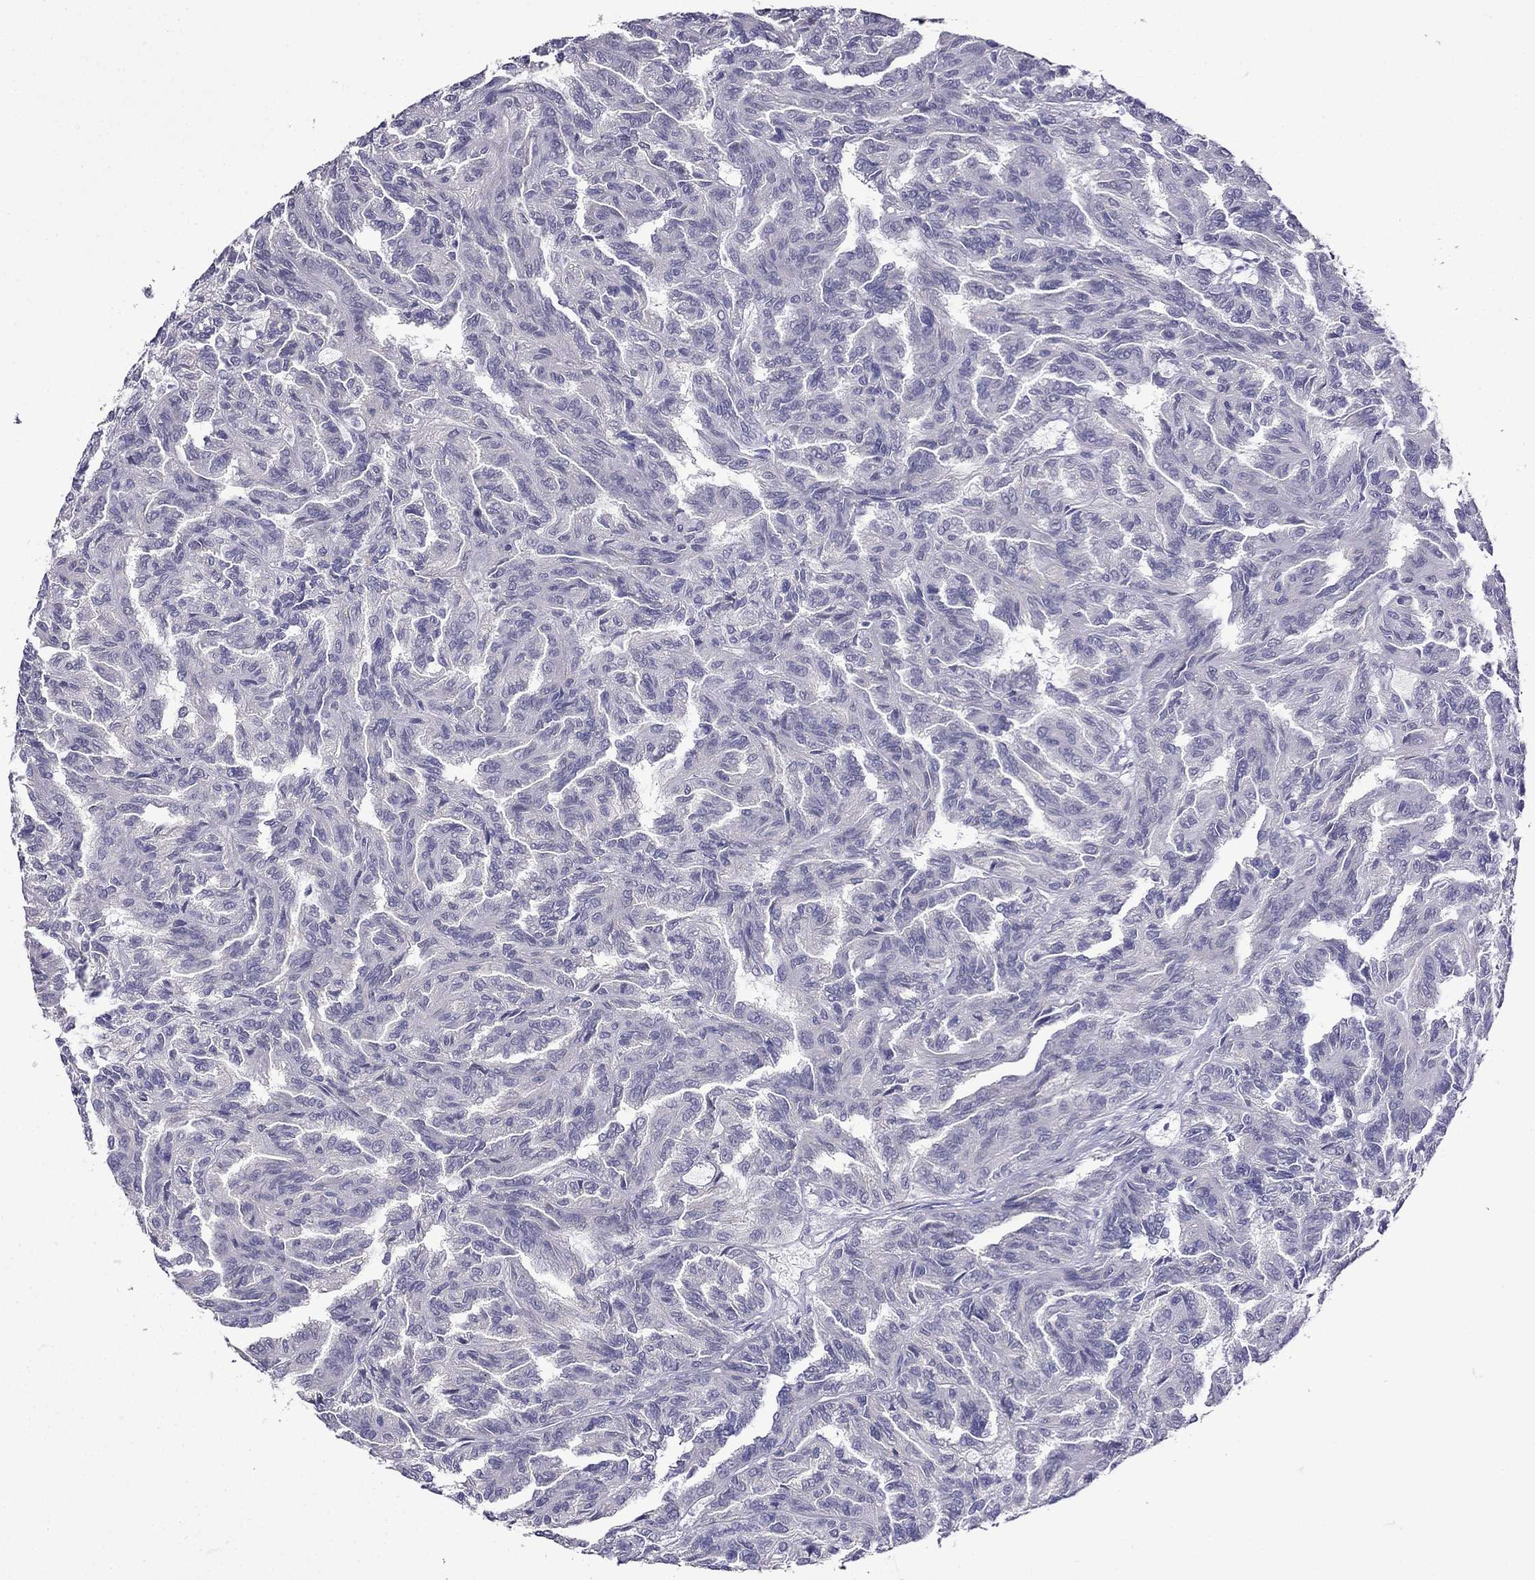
{"staining": {"intensity": "negative", "quantity": "none", "location": "none"}, "tissue": "renal cancer", "cell_type": "Tumor cells", "image_type": "cancer", "snomed": [{"axis": "morphology", "description": "Adenocarcinoma, NOS"}, {"axis": "topography", "description": "Kidney"}], "caption": "Renal adenocarcinoma stained for a protein using IHC shows no staining tumor cells.", "gene": "SCNN1D", "patient": {"sex": "male", "age": 79}}